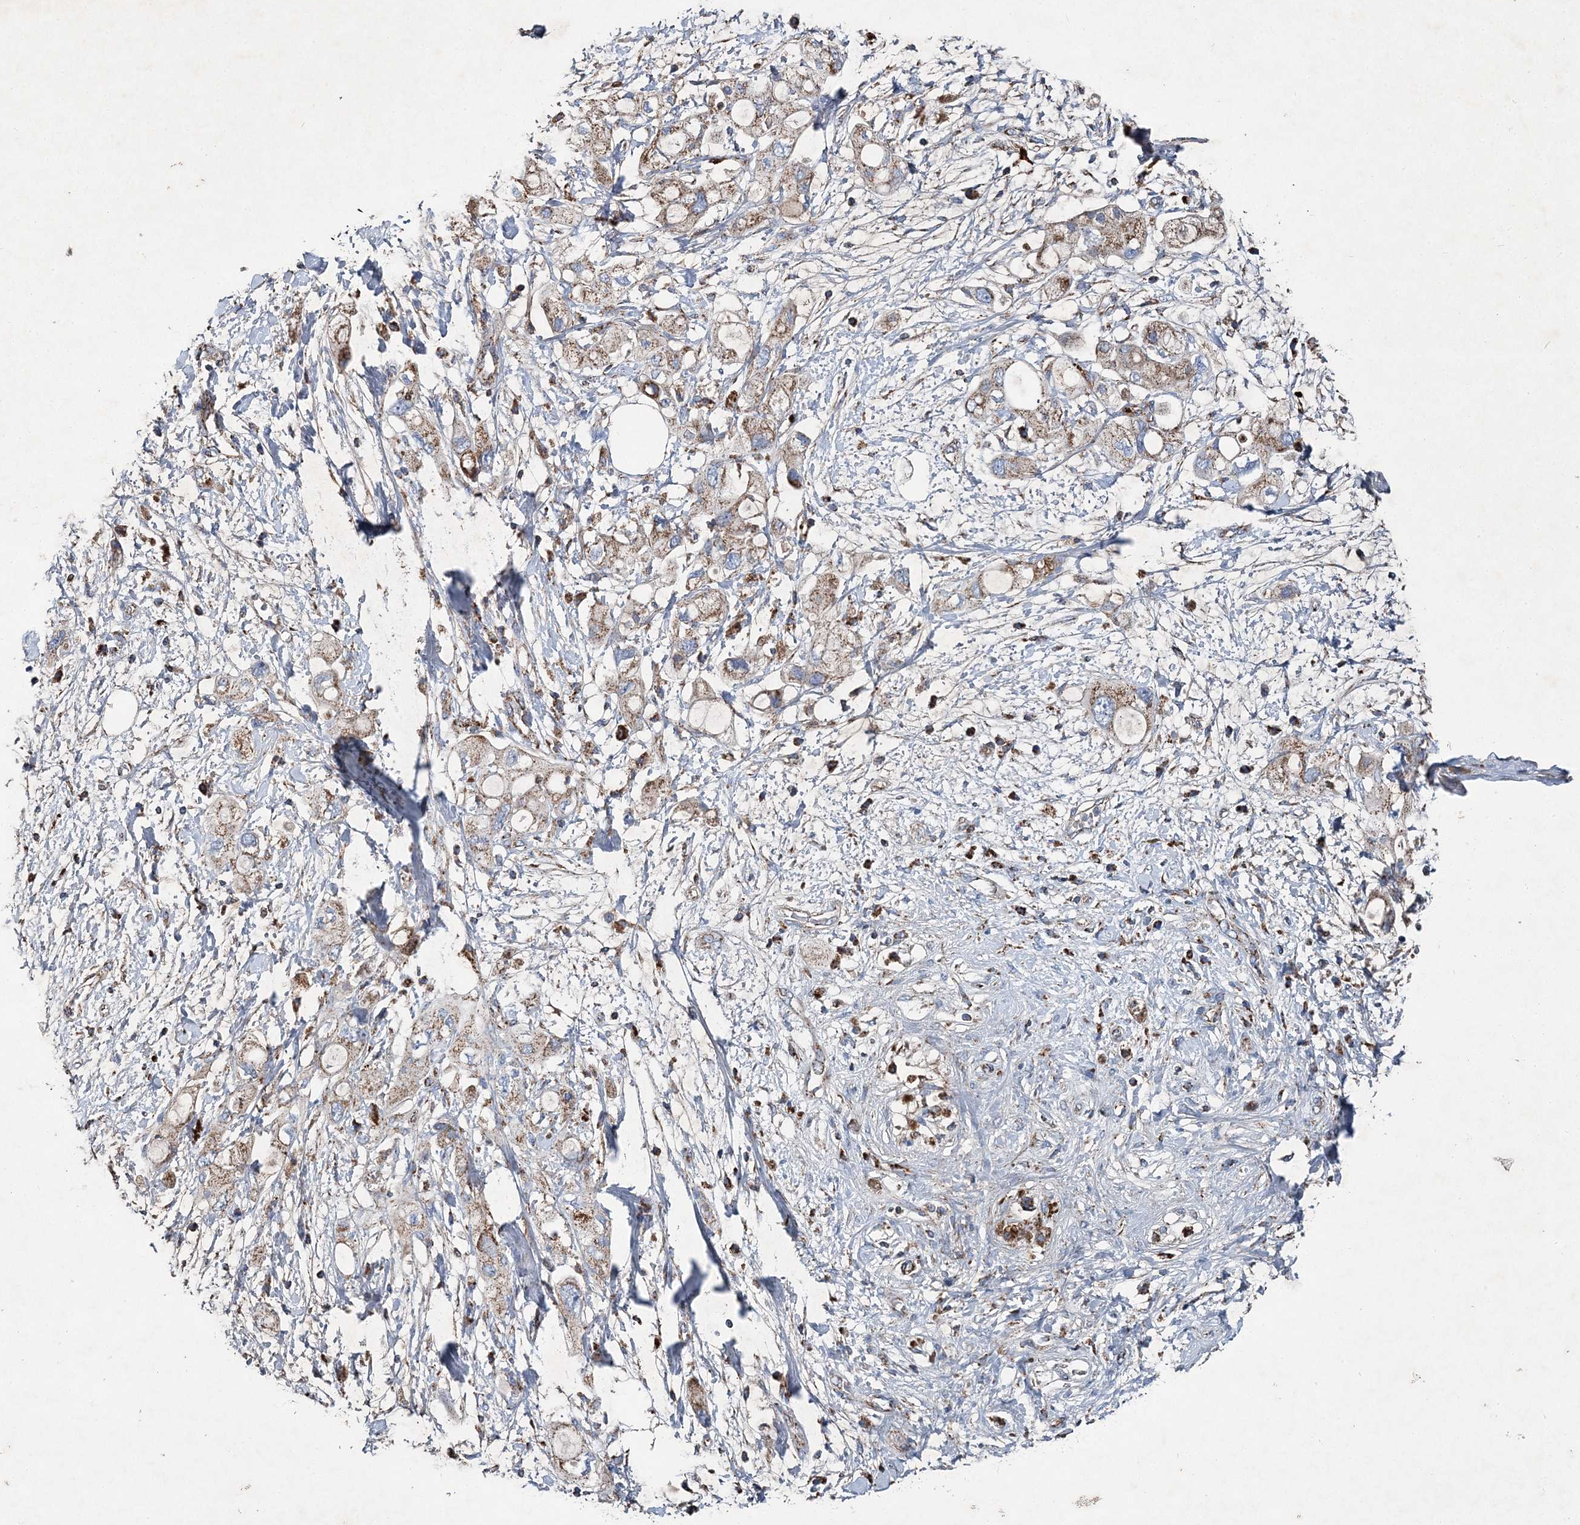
{"staining": {"intensity": "moderate", "quantity": ">75%", "location": "cytoplasmic/membranous"}, "tissue": "pancreatic cancer", "cell_type": "Tumor cells", "image_type": "cancer", "snomed": [{"axis": "morphology", "description": "Adenocarcinoma, NOS"}, {"axis": "topography", "description": "Pancreas"}], "caption": "The micrograph exhibits a brown stain indicating the presence of a protein in the cytoplasmic/membranous of tumor cells in pancreatic adenocarcinoma.", "gene": "SPAG16", "patient": {"sex": "female", "age": 56}}